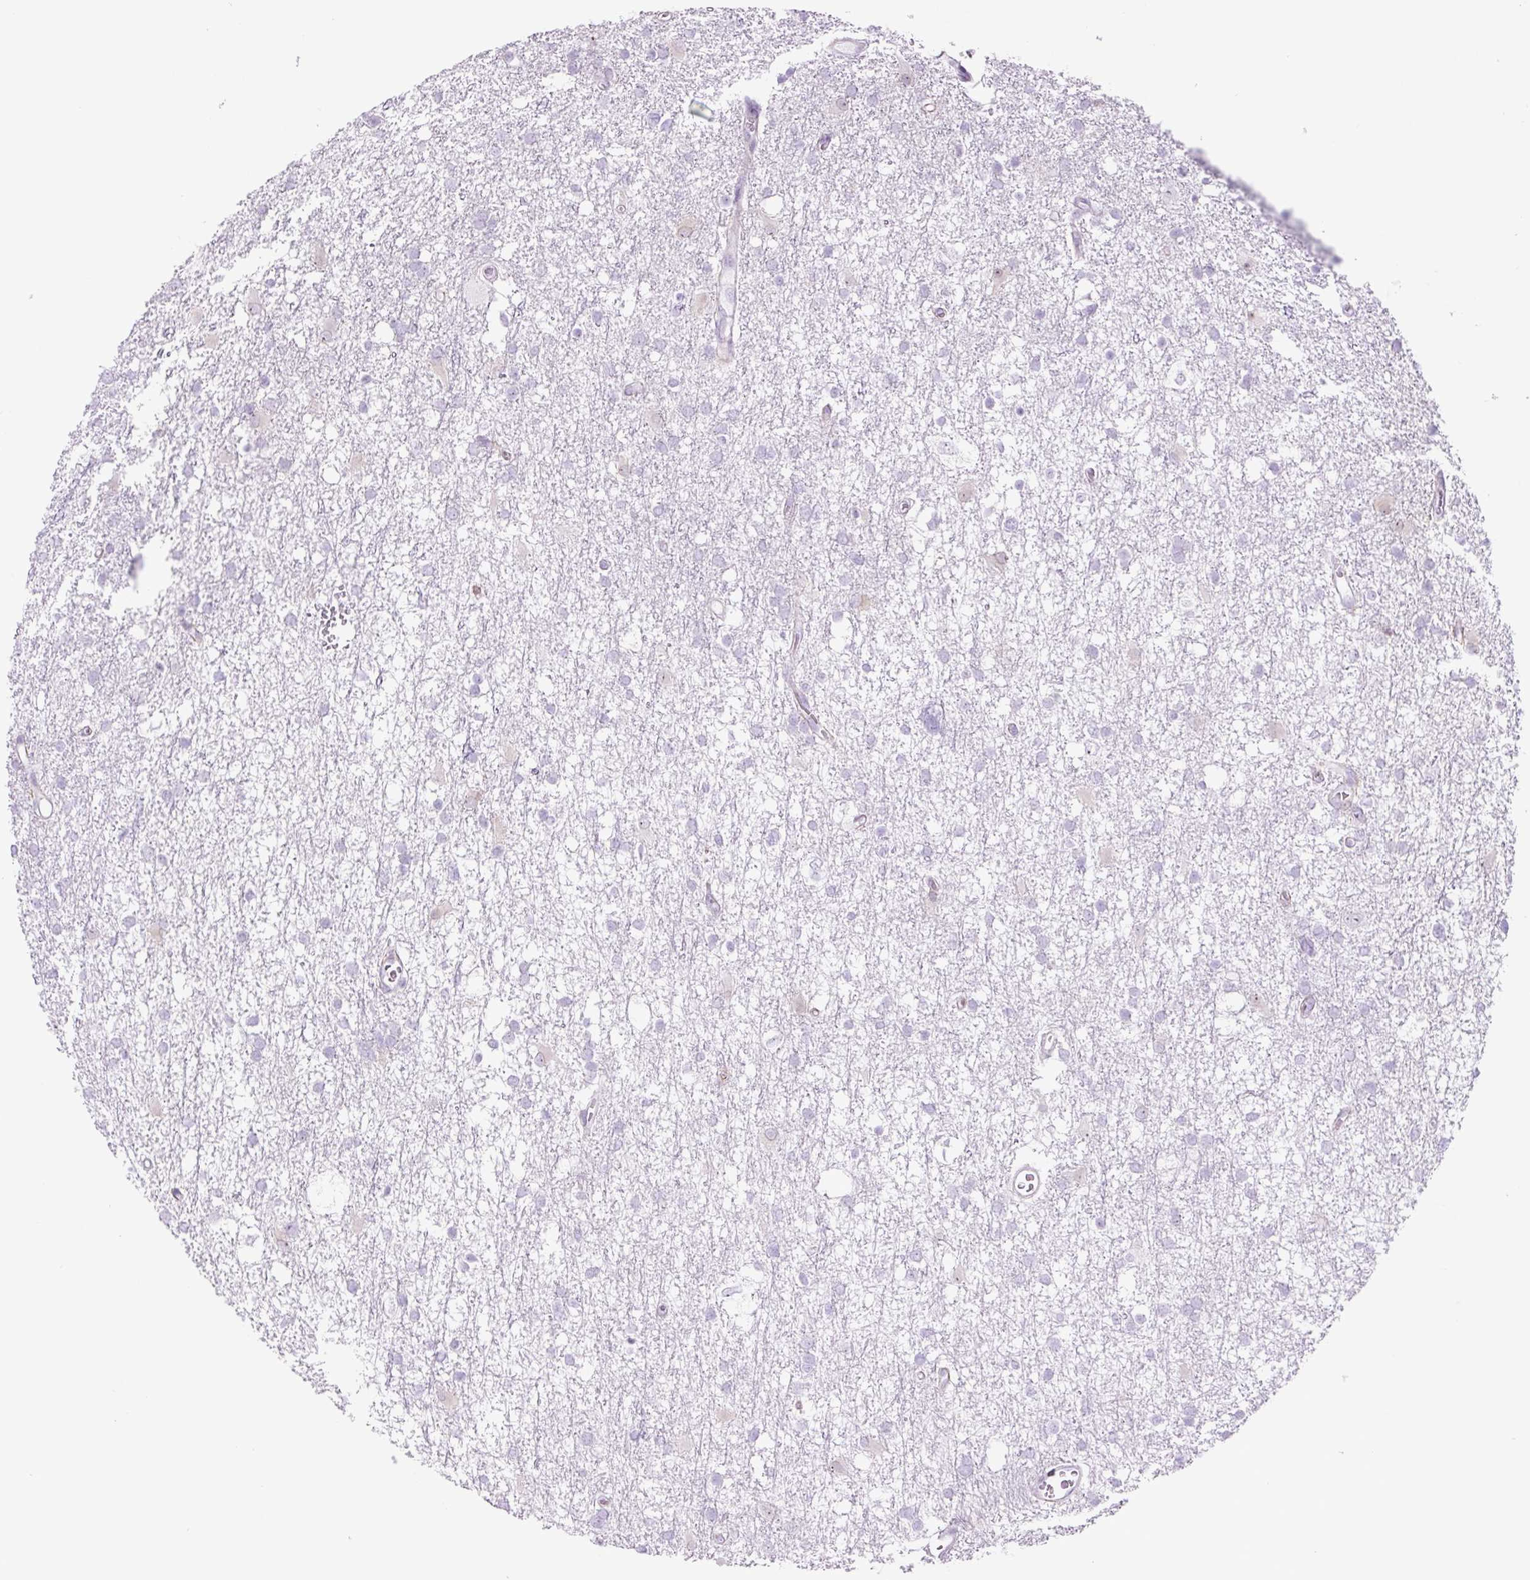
{"staining": {"intensity": "negative", "quantity": "none", "location": "none"}, "tissue": "glioma", "cell_type": "Tumor cells", "image_type": "cancer", "snomed": [{"axis": "morphology", "description": "Glioma, malignant, High grade"}, {"axis": "topography", "description": "Brain"}], "caption": "The photomicrograph reveals no significant expression in tumor cells of glioma. The staining is performed using DAB brown chromogen with nuclei counter-stained in using hematoxylin.", "gene": "RRS1", "patient": {"sex": "male", "age": 61}}